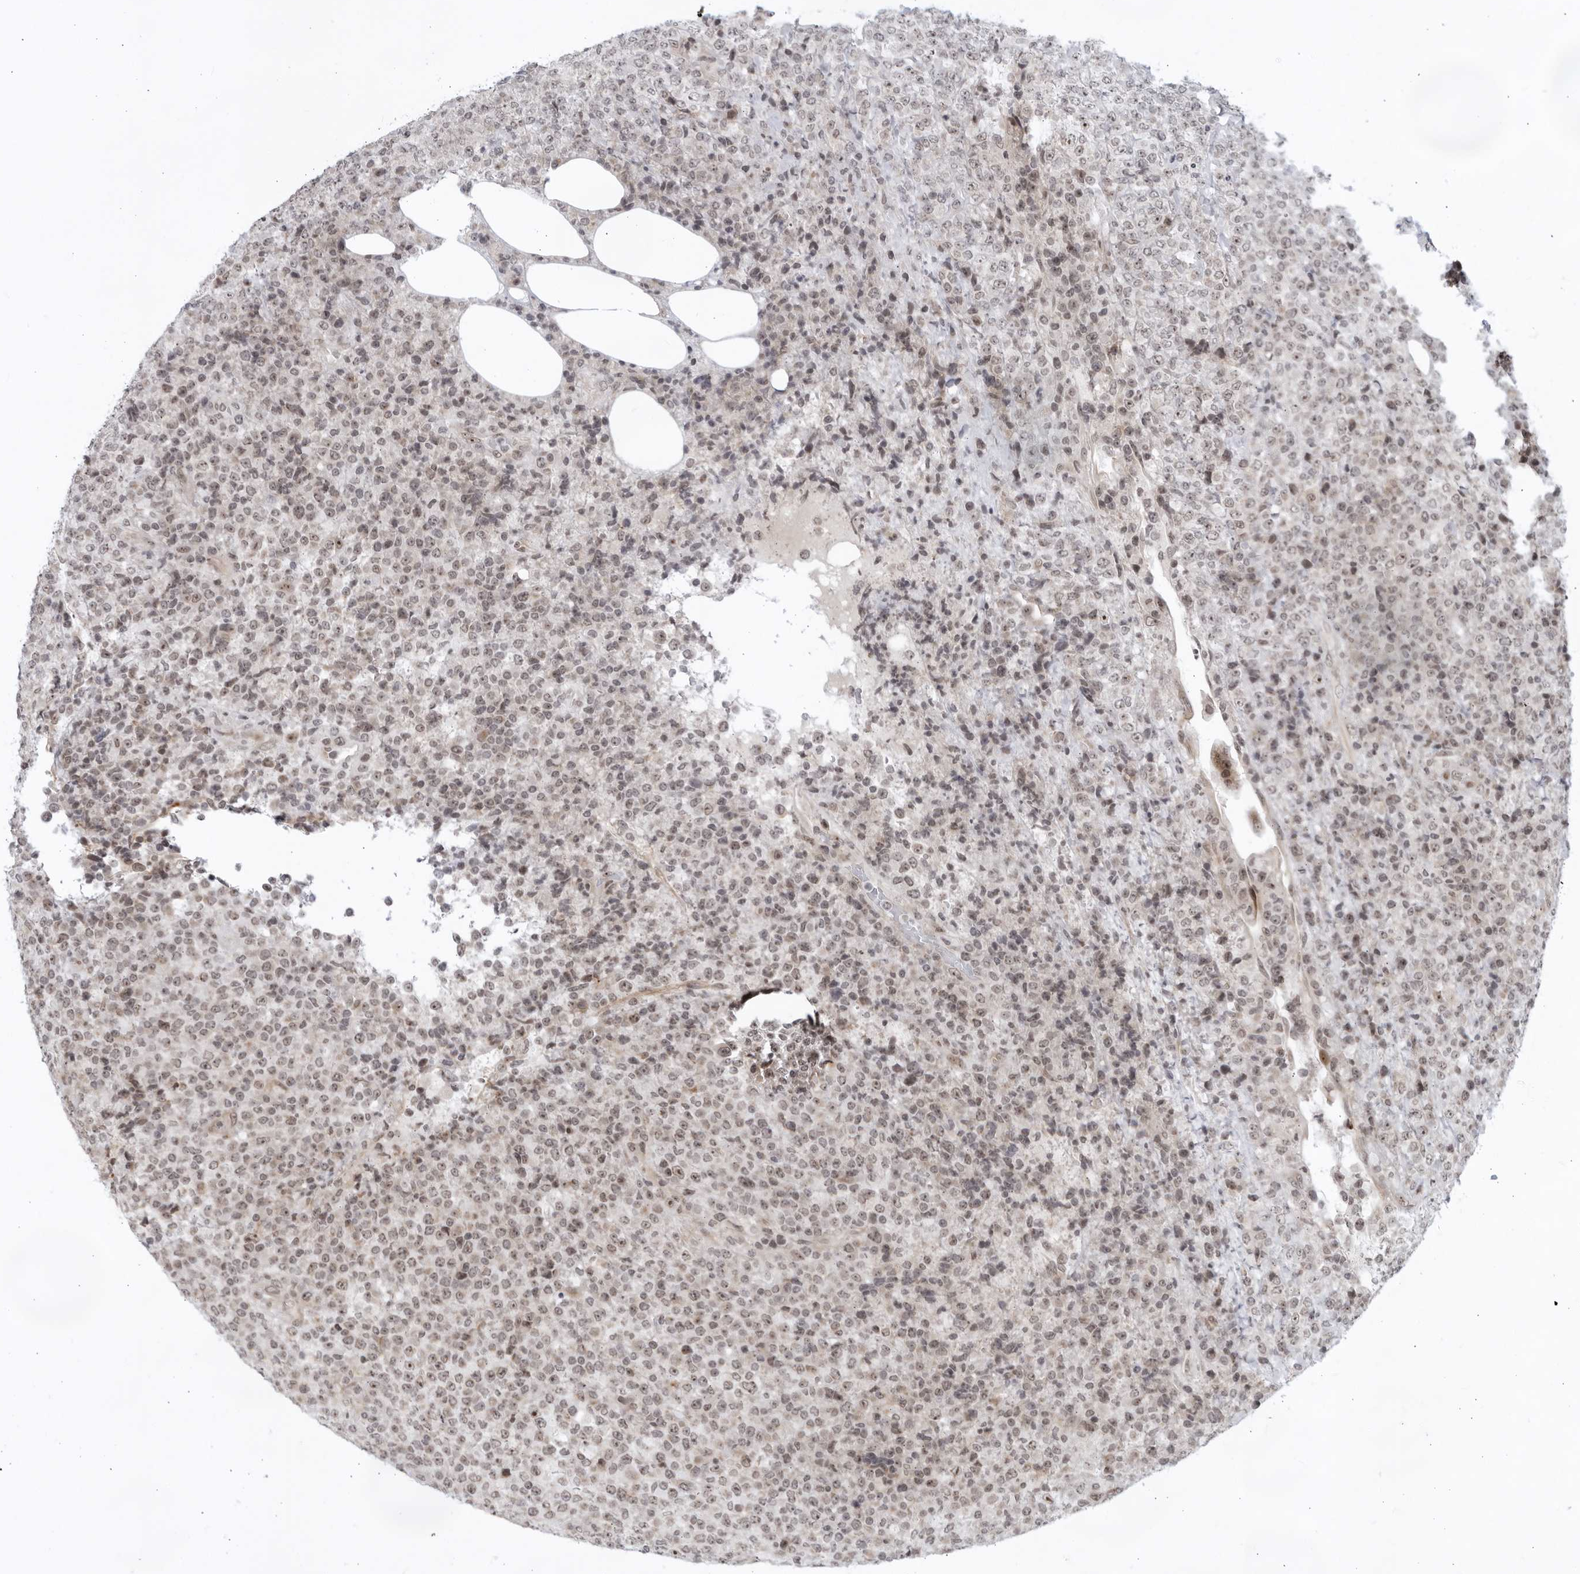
{"staining": {"intensity": "weak", "quantity": ">75%", "location": "nuclear"}, "tissue": "lymphoma", "cell_type": "Tumor cells", "image_type": "cancer", "snomed": [{"axis": "morphology", "description": "Malignant lymphoma, non-Hodgkin's type, High grade"}, {"axis": "topography", "description": "Lymph node"}], "caption": "Brown immunohistochemical staining in human malignant lymphoma, non-Hodgkin's type (high-grade) displays weak nuclear positivity in about >75% of tumor cells.", "gene": "ITGB3BP", "patient": {"sex": "male", "age": 13}}